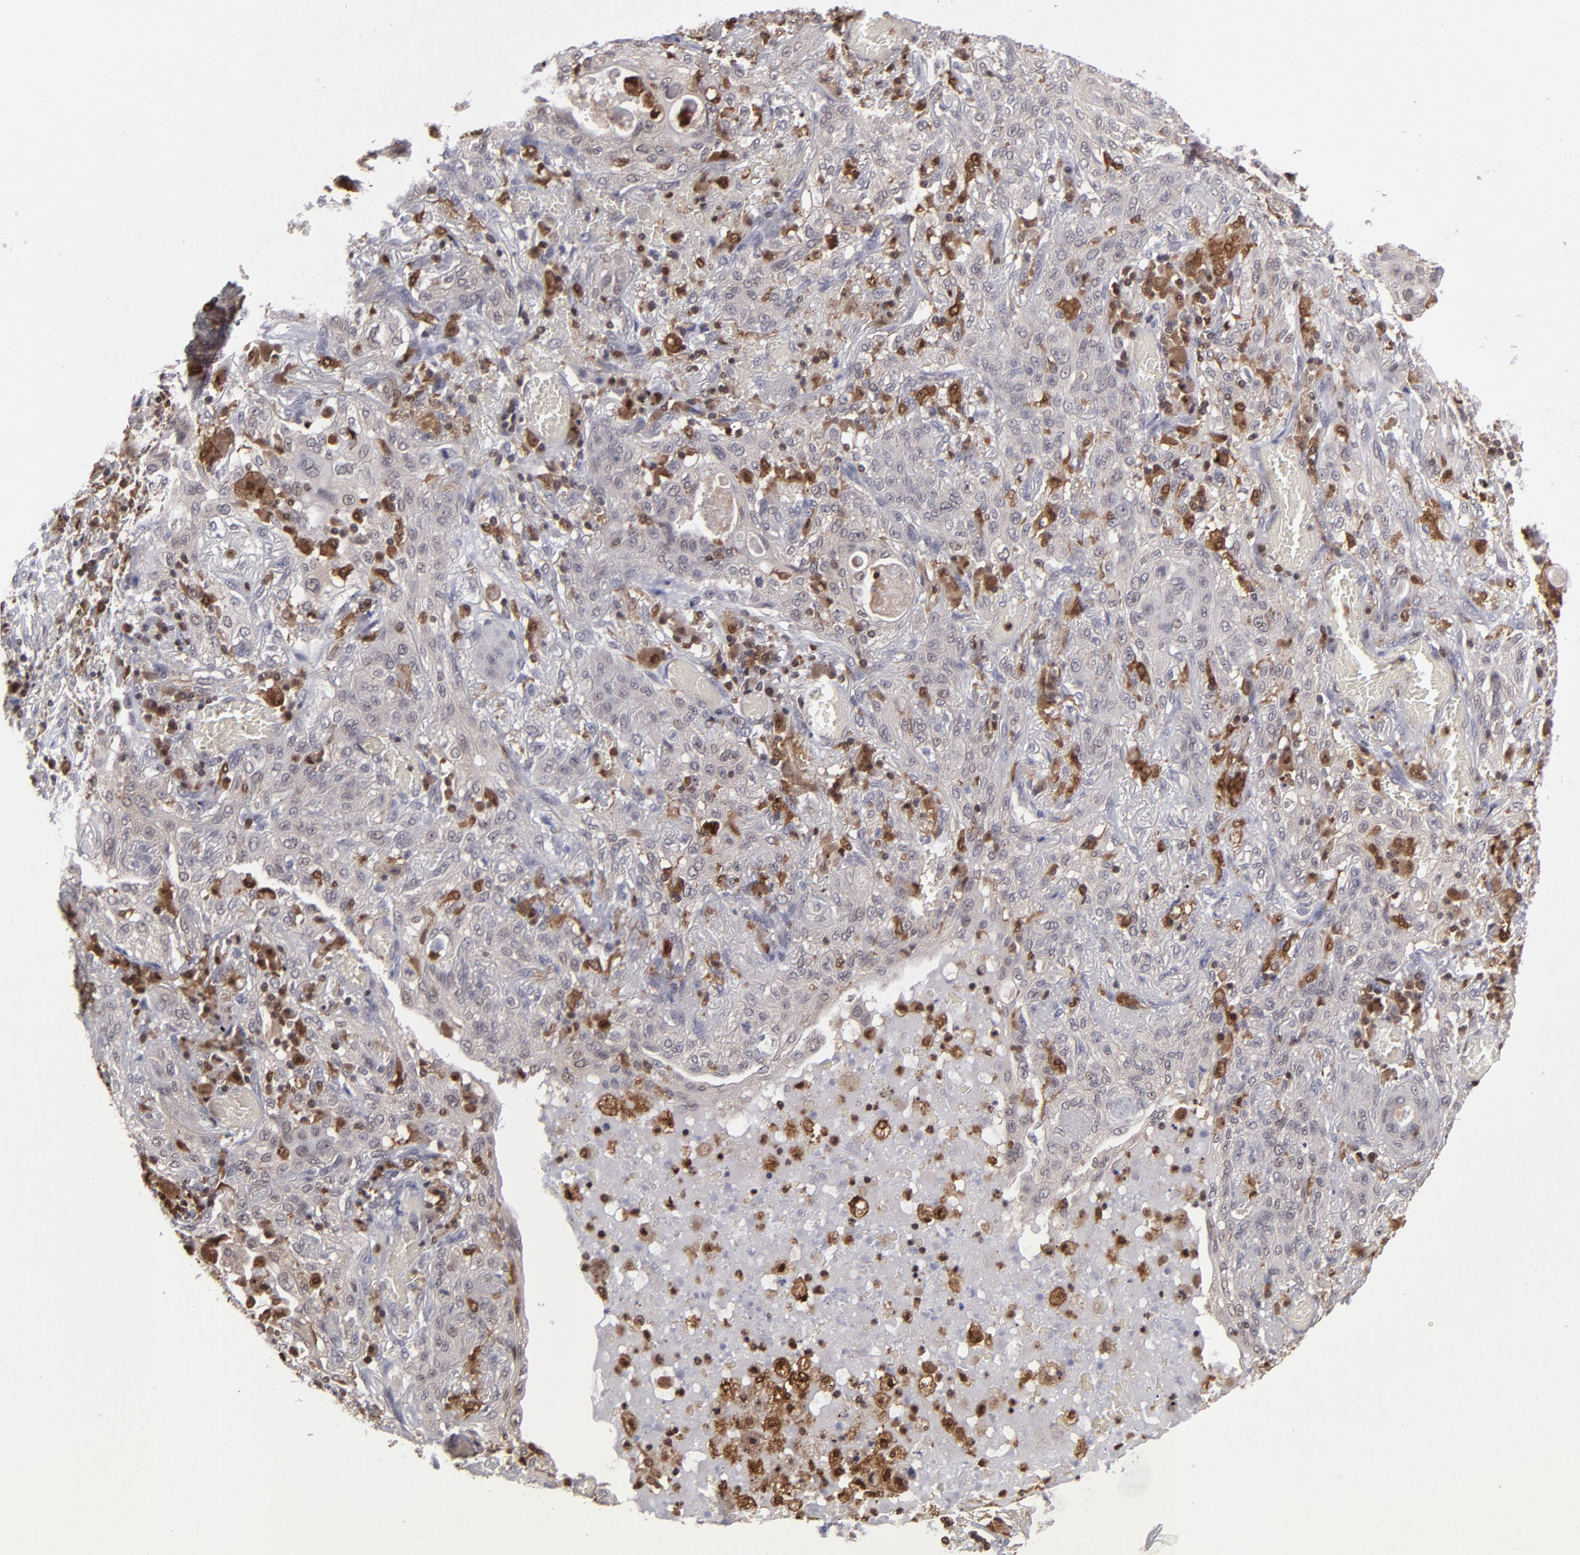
{"staining": {"intensity": "weak", "quantity": "25%-75%", "location": "cytoplasmic/membranous,nuclear"}, "tissue": "lung cancer", "cell_type": "Tumor cells", "image_type": "cancer", "snomed": [{"axis": "morphology", "description": "Squamous cell carcinoma, NOS"}, {"axis": "topography", "description": "Lung"}], "caption": "This is an image of immunohistochemistry (IHC) staining of squamous cell carcinoma (lung), which shows weak expression in the cytoplasmic/membranous and nuclear of tumor cells.", "gene": "GRB2", "patient": {"sex": "female", "age": 47}}